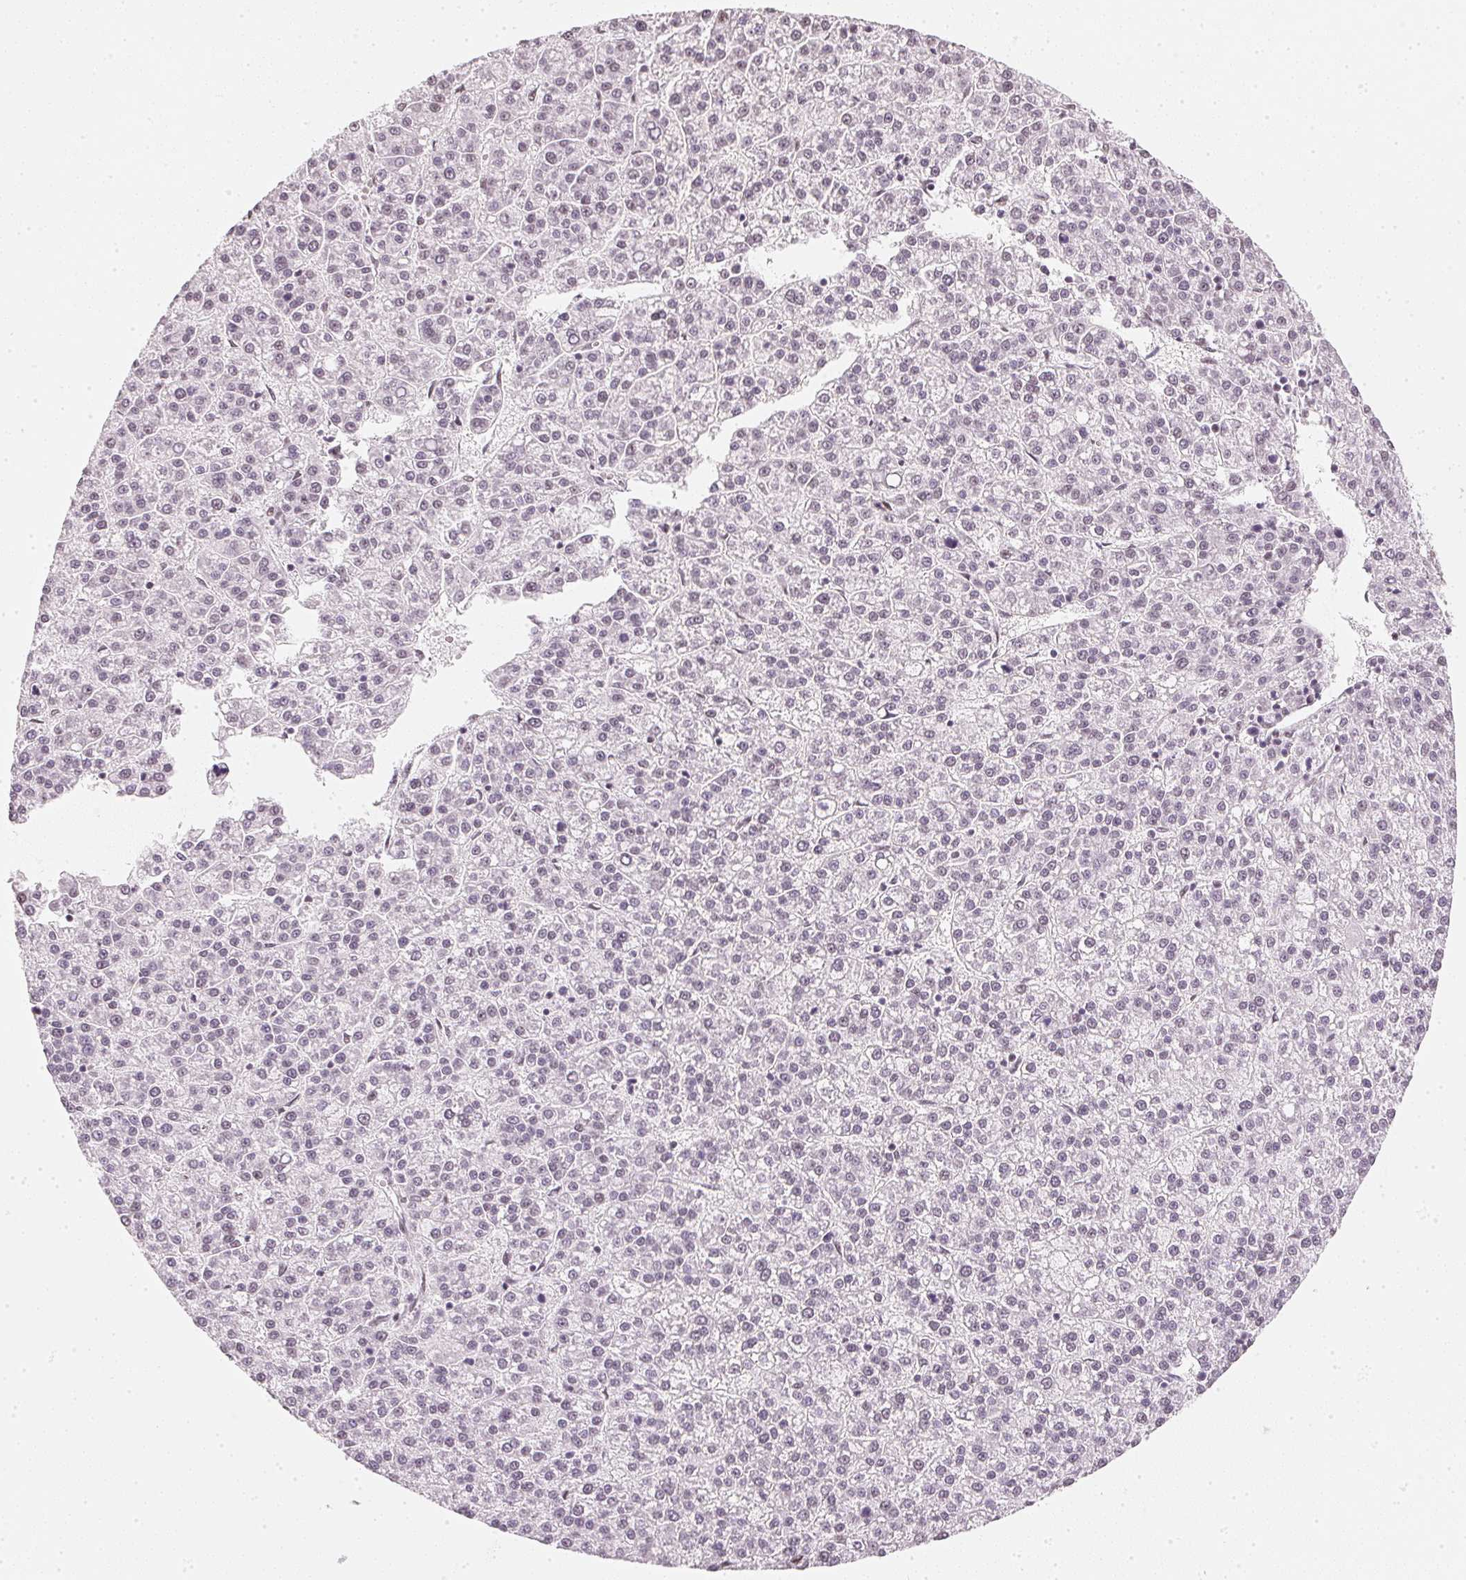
{"staining": {"intensity": "negative", "quantity": "none", "location": "none"}, "tissue": "liver cancer", "cell_type": "Tumor cells", "image_type": "cancer", "snomed": [{"axis": "morphology", "description": "Carcinoma, Hepatocellular, NOS"}, {"axis": "topography", "description": "Liver"}], "caption": "The photomicrograph displays no staining of tumor cells in liver hepatocellular carcinoma.", "gene": "DNAJC6", "patient": {"sex": "female", "age": 58}}